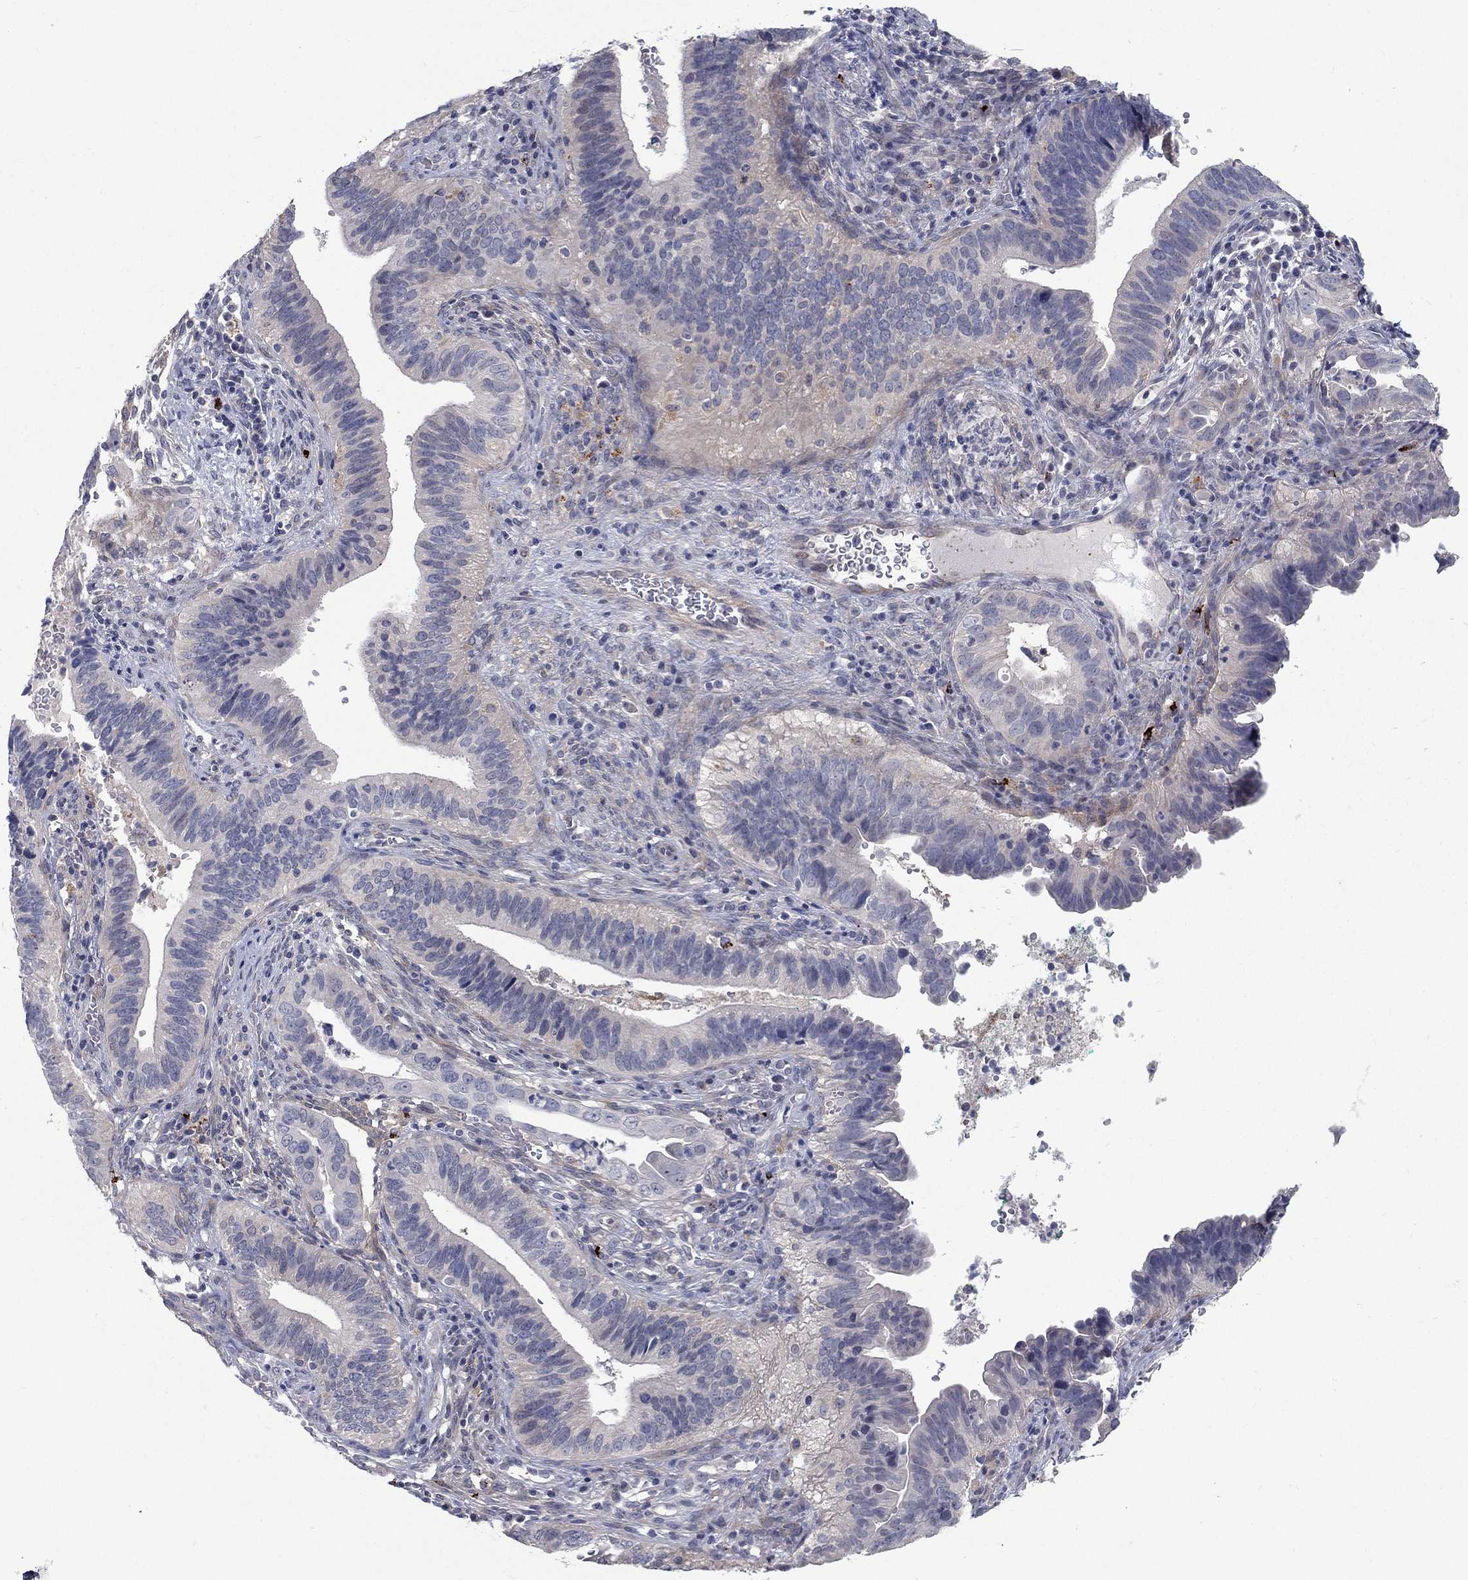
{"staining": {"intensity": "negative", "quantity": "none", "location": "none"}, "tissue": "cervical cancer", "cell_type": "Tumor cells", "image_type": "cancer", "snomed": [{"axis": "morphology", "description": "Adenocarcinoma, NOS"}, {"axis": "topography", "description": "Cervix"}], "caption": "High power microscopy image of an immunohistochemistry photomicrograph of cervical cancer (adenocarcinoma), revealing no significant positivity in tumor cells.", "gene": "MTSS2", "patient": {"sex": "female", "age": 42}}